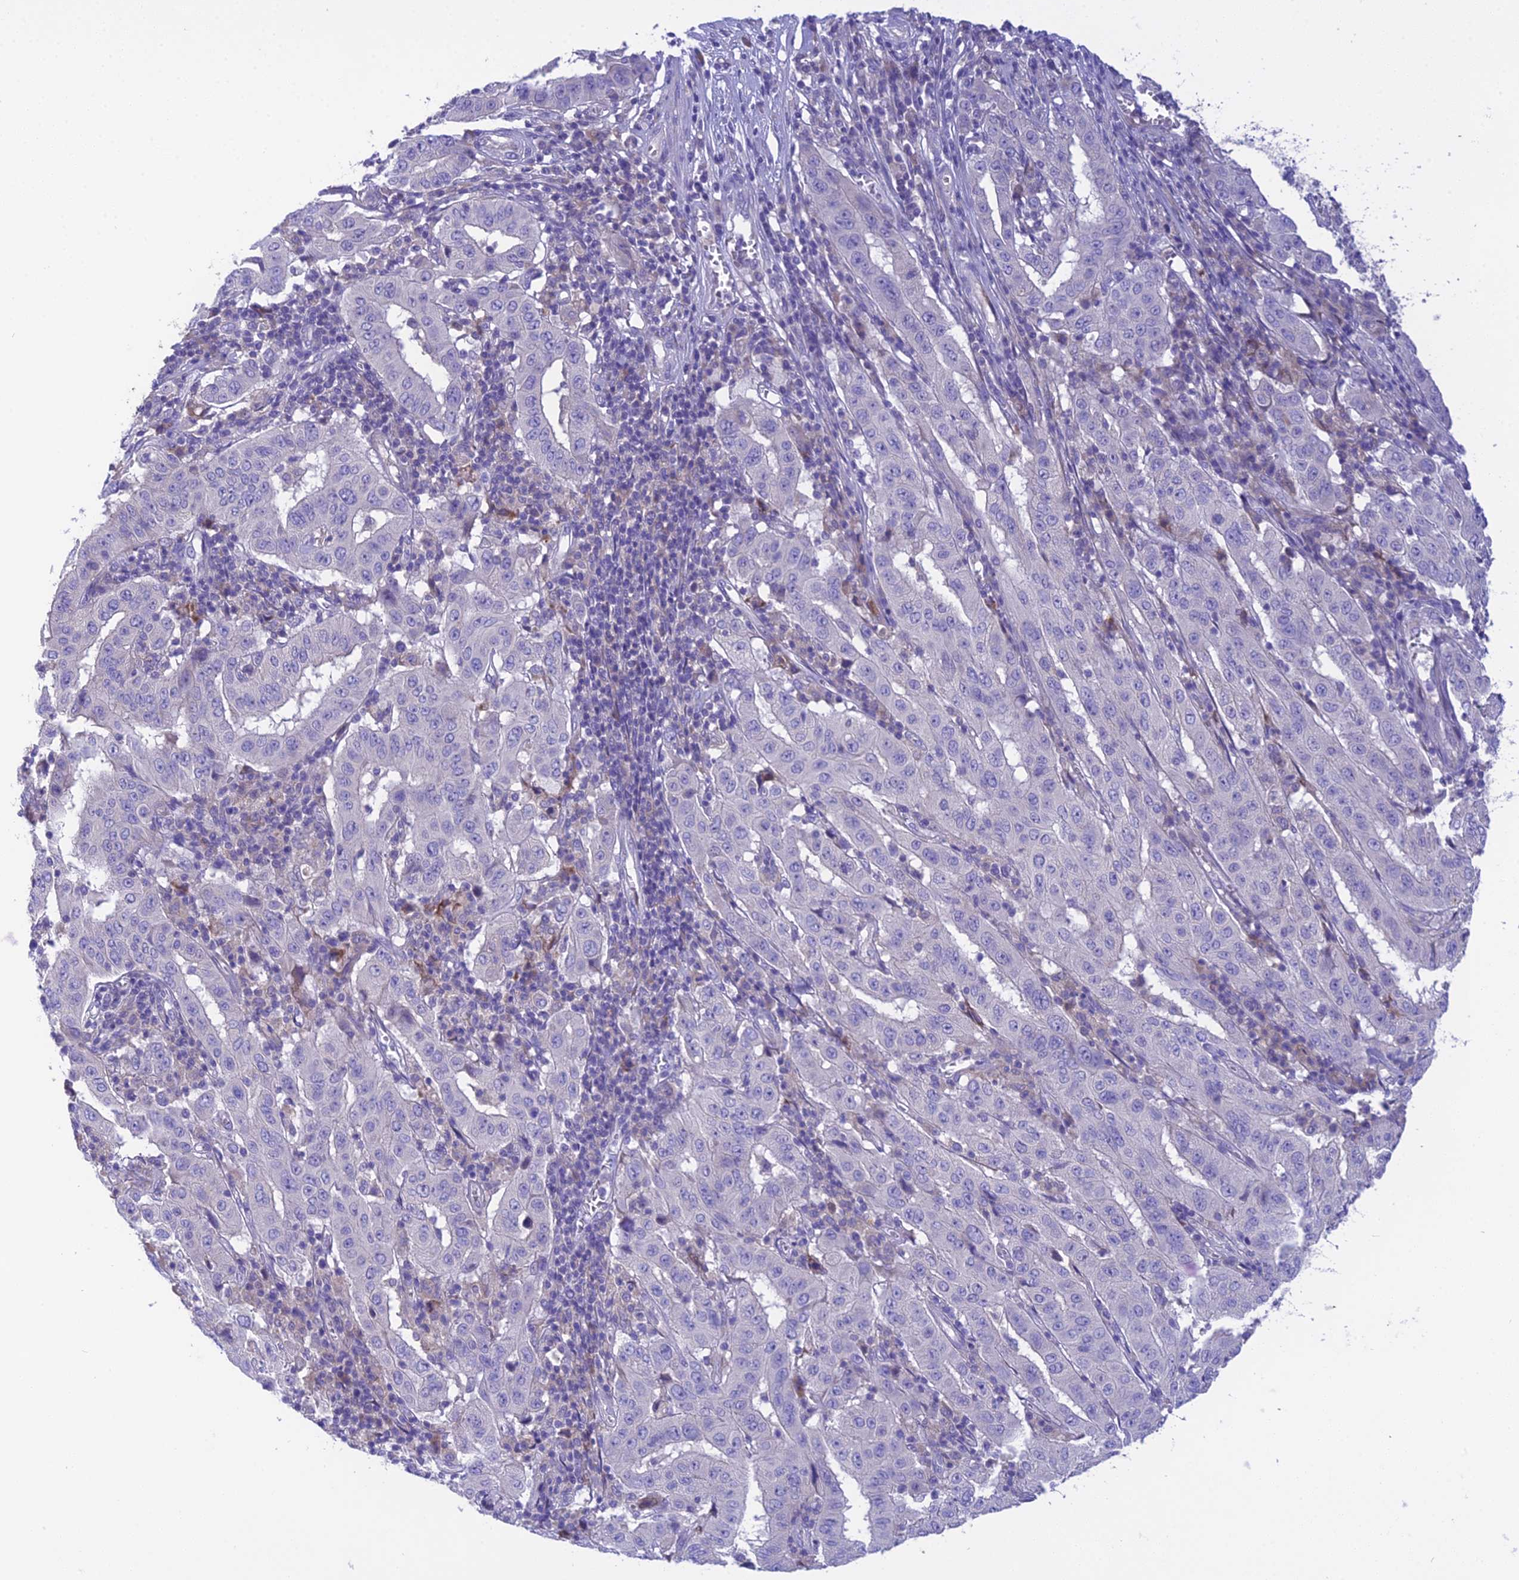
{"staining": {"intensity": "negative", "quantity": "none", "location": "none"}, "tissue": "pancreatic cancer", "cell_type": "Tumor cells", "image_type": "cancer", "snomed": [{"axis": "morphology", "description": "Adenocarcinoma, NOS"}, {"axis": "topography", "description": "Pancreas"}], "caption": "DAB (3,3'-diaminobenzidine) immunohistochemical staining of human pancreatic cancer reveals no significant positivity in tumor cells.", "gene": "KIAA0408", "patient": {"sex": "male", "age": 63}}